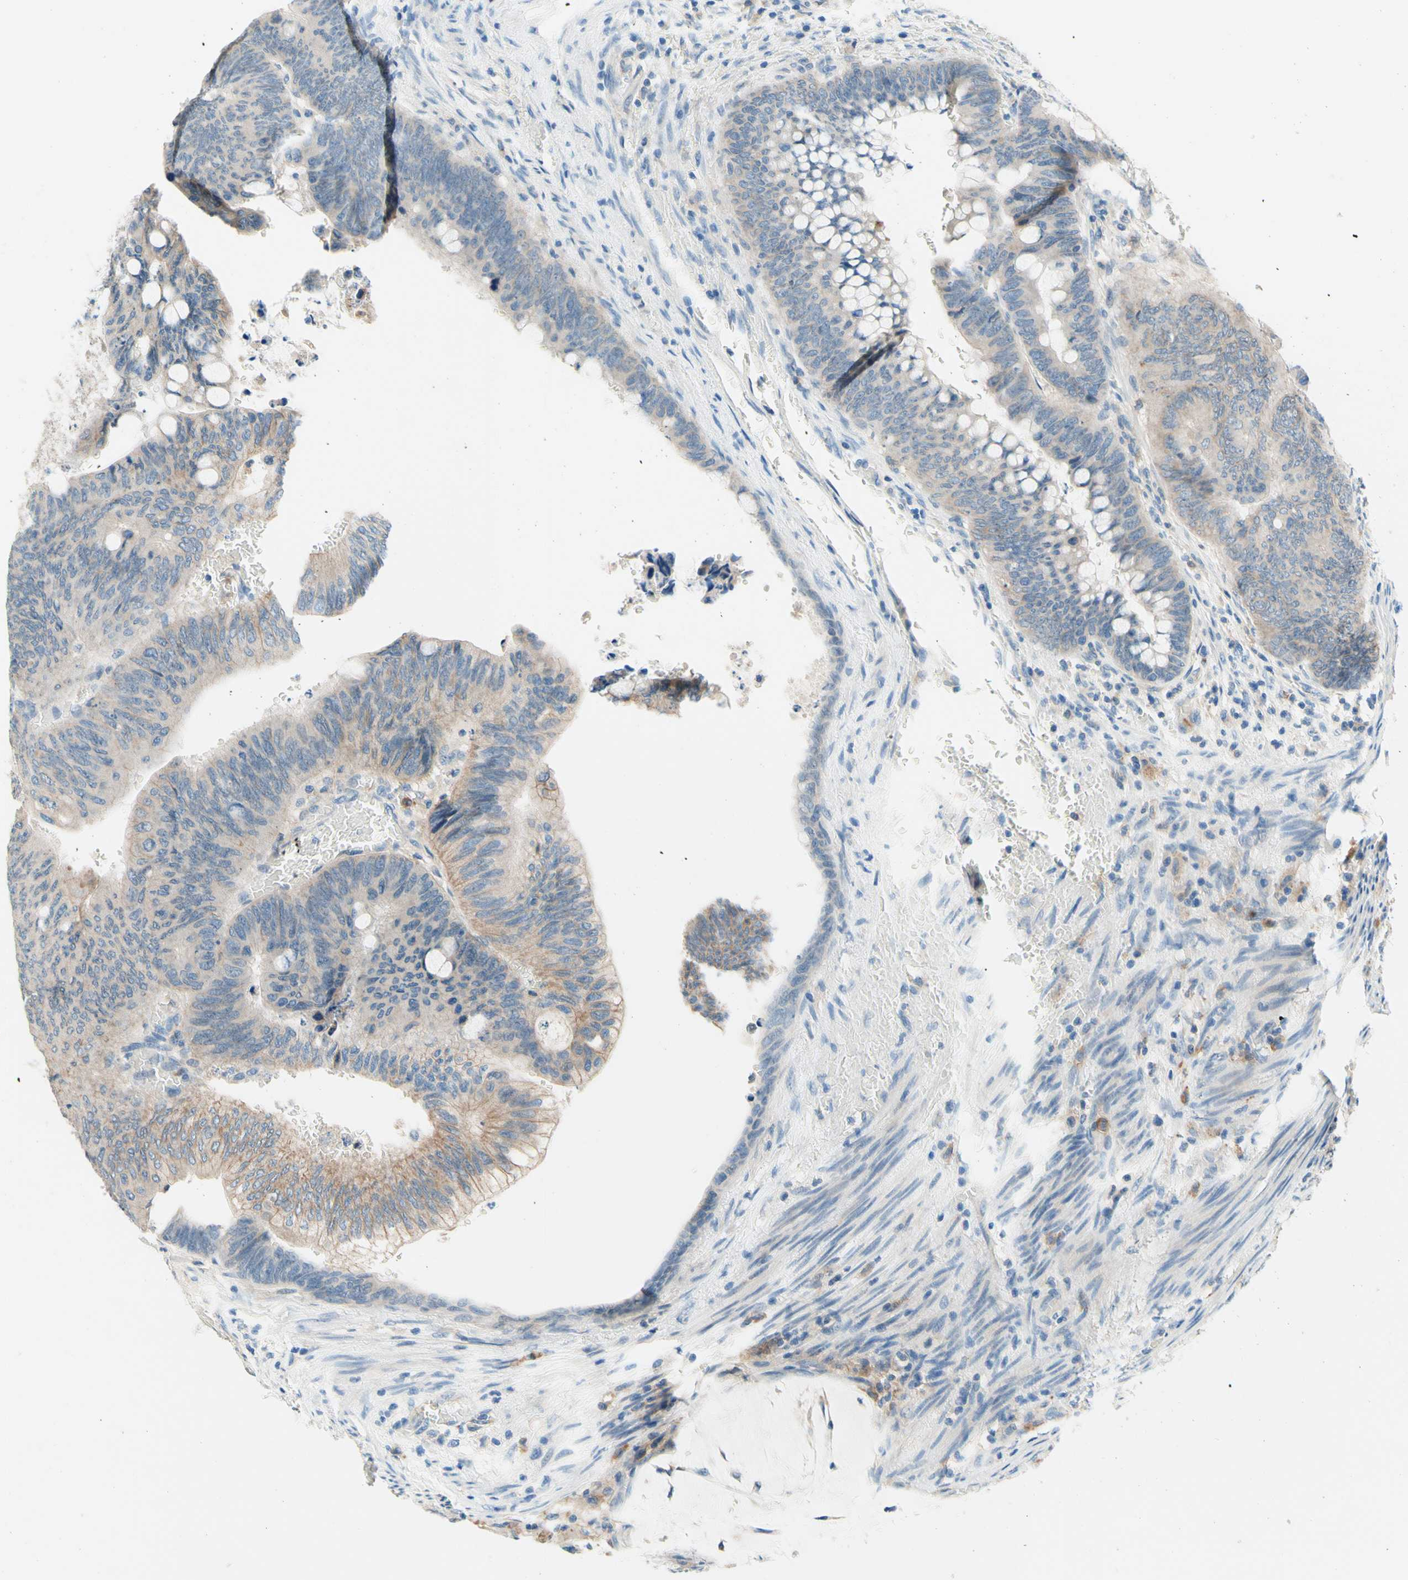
{"staining": {"intensity": "weak", "quantity": "25%-75%", "location": "cytoplasmic/membranous"}, "tissue": "colorectal cancer", "cell_type": "Tumor cells", "image_type": "cancer", "snomed": [{"axis": "morphology", "description": "Normal tissue, NOS"}, {"axis": "morphology", "description": "Adenocarcinoma, NOS"}, {"axis": "topography", "description": "Rectum"}, {"axis": "topography", "description": "Peripheral nerve tissue"}], "caption": "Tumor cells reveal low levels of weak cytoplasmic/membranous positivity in approximately 25%-75% of cells in colorectal adenocarcinoma.", "gene": "SIGLEC9", "patient": {"sex": "male", "age": 92}}